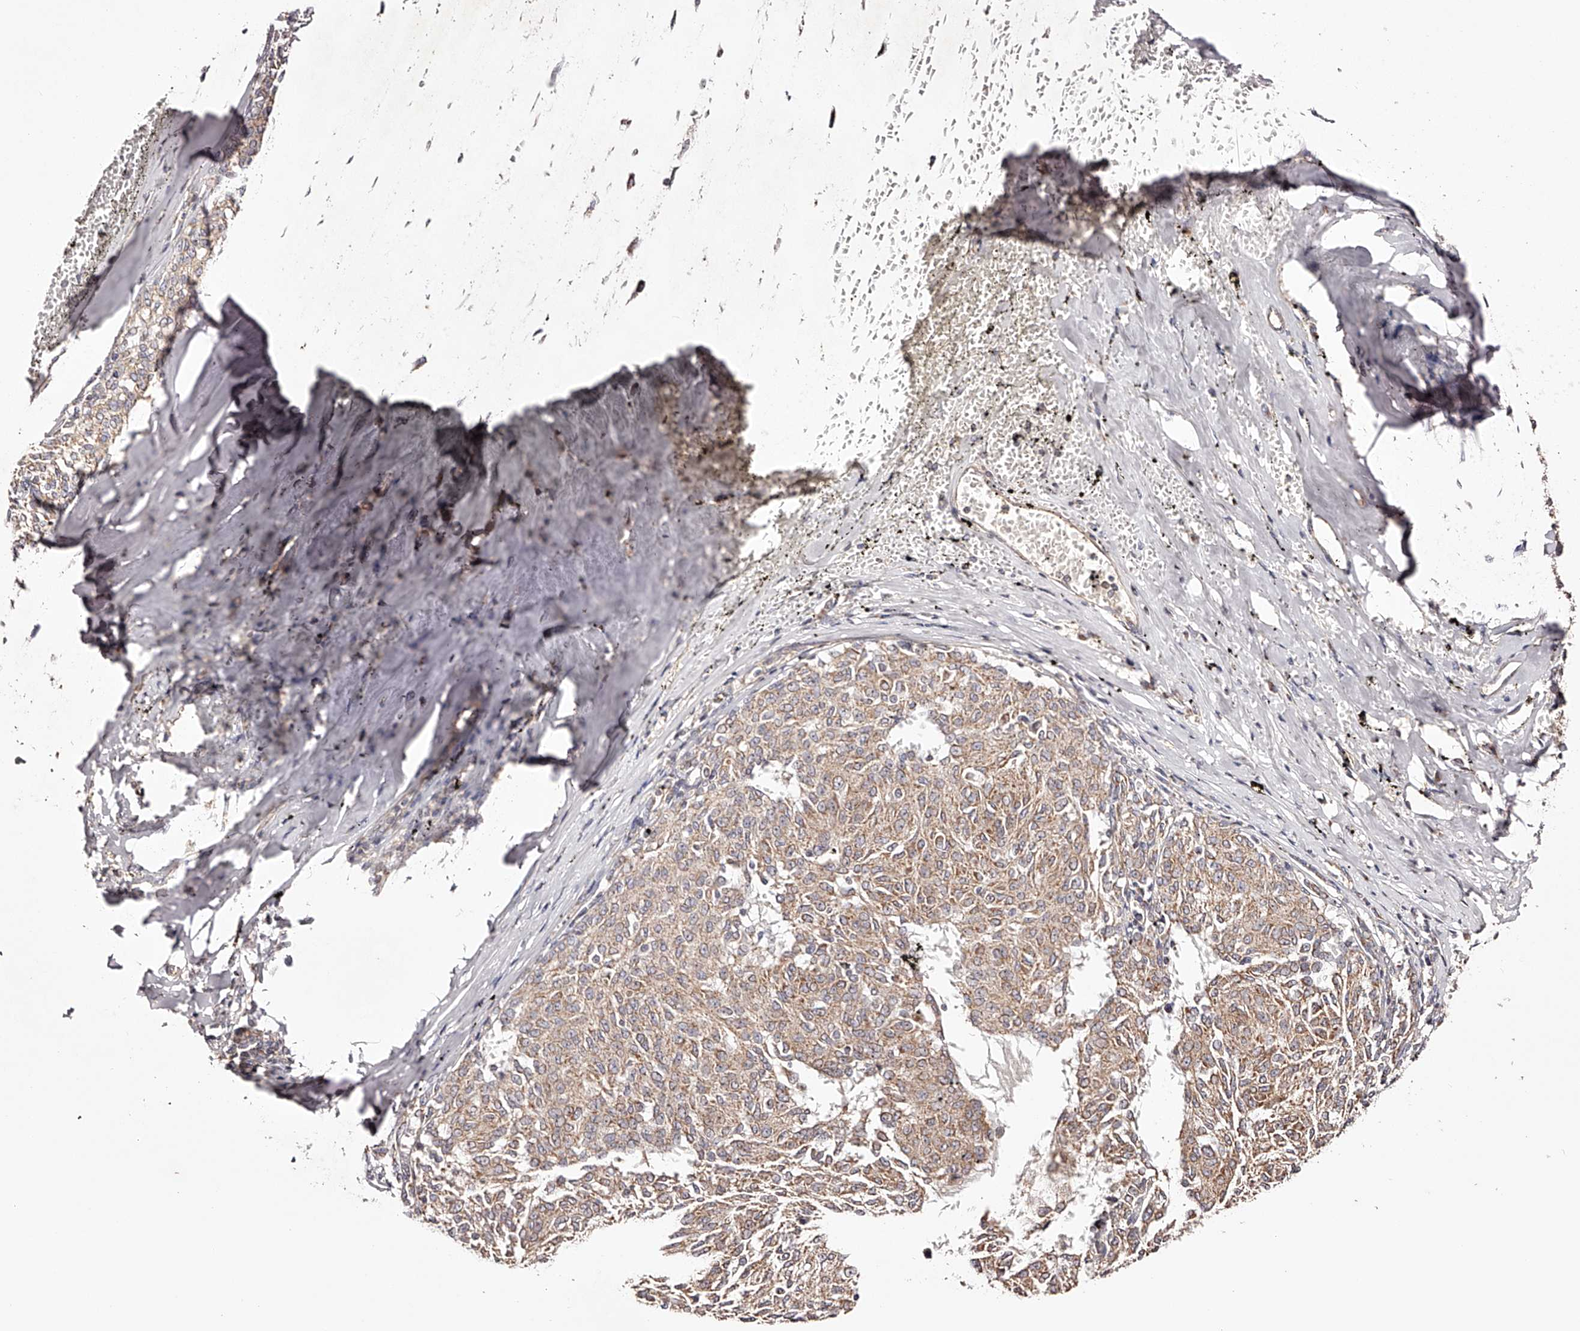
{"staining": {"intensity": "moderate", "quantity": ">75%", "location": "cytoplasmic/membranous"}, "tissue": "melanoma", "cell_type": "Tumor cells", "image_type": "cancer", "snomed": [{"axis": "morphology", "description": "Malignant melanoma, NOS"}, {"axis": "topography", "description": "Skin"}], "caption": "About >75% of tumor cells in human malignant melanoma display moderate cytoplasmic/membranous protein expression as visualized by brown immunohistochemical staining.", "gene": "USP21", "patient": {"sex": "female", "age": 72}}